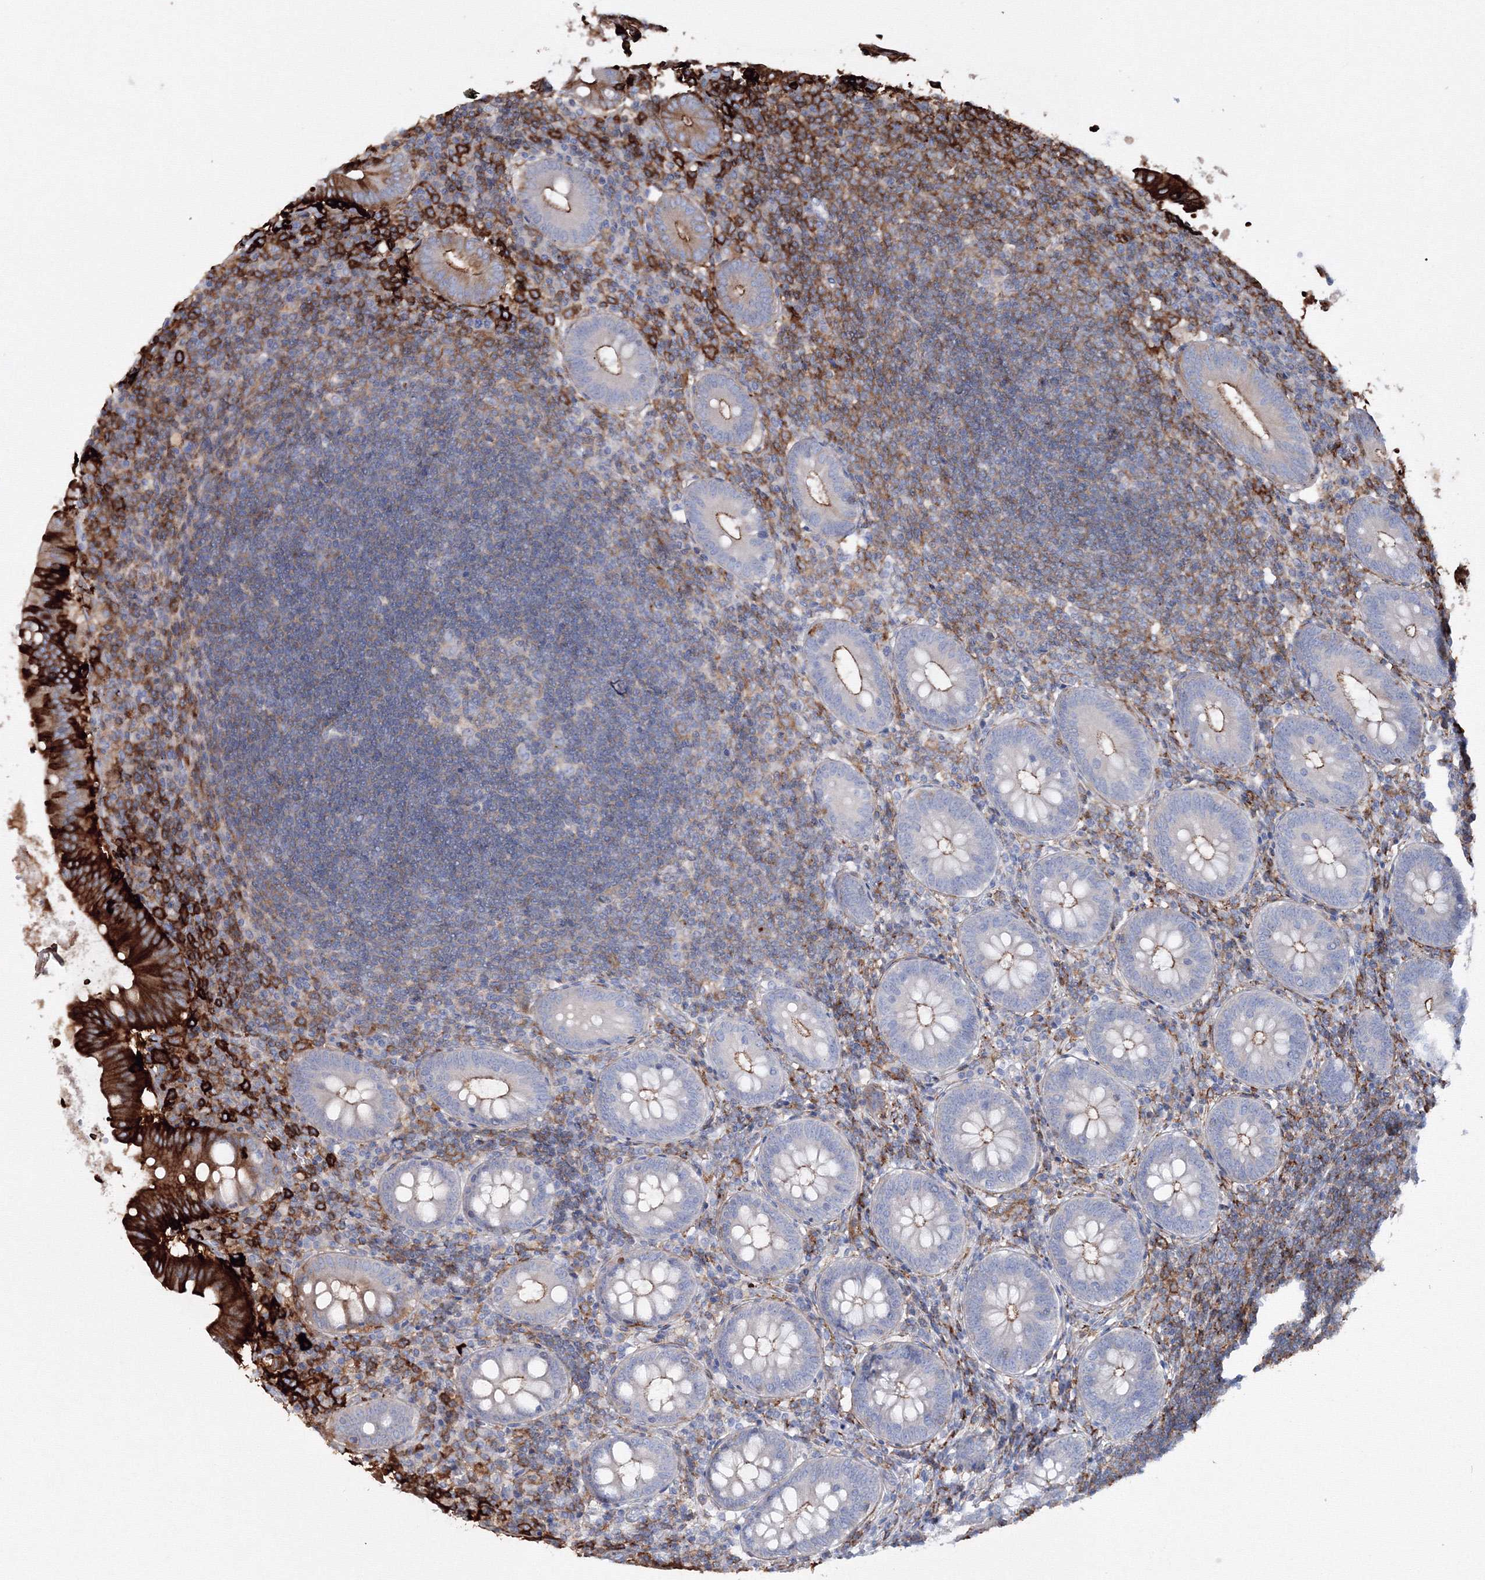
{"staining": {"intensity": "moderate", "quantity": "25%-75%", "location": "cytoplasmic/membranous"}, "tissue": "appendix", "cell_type": "Glandular cells", "image_type": "normal", "snomed": [{"axis": "morphology", "description": "Normal tissue, NOS"}, {"axis": "topography", "description": "Appendix"}], "caption": "An image of human appendix stained for a protein exhibits moderate cytoplasmic/membranous brown staining in glandular cells. (brown staining indicates protein expression, while blue staining denotes nuclei).", "gene": "GPR82", "patient": {"sex": "female", "age": 54}}